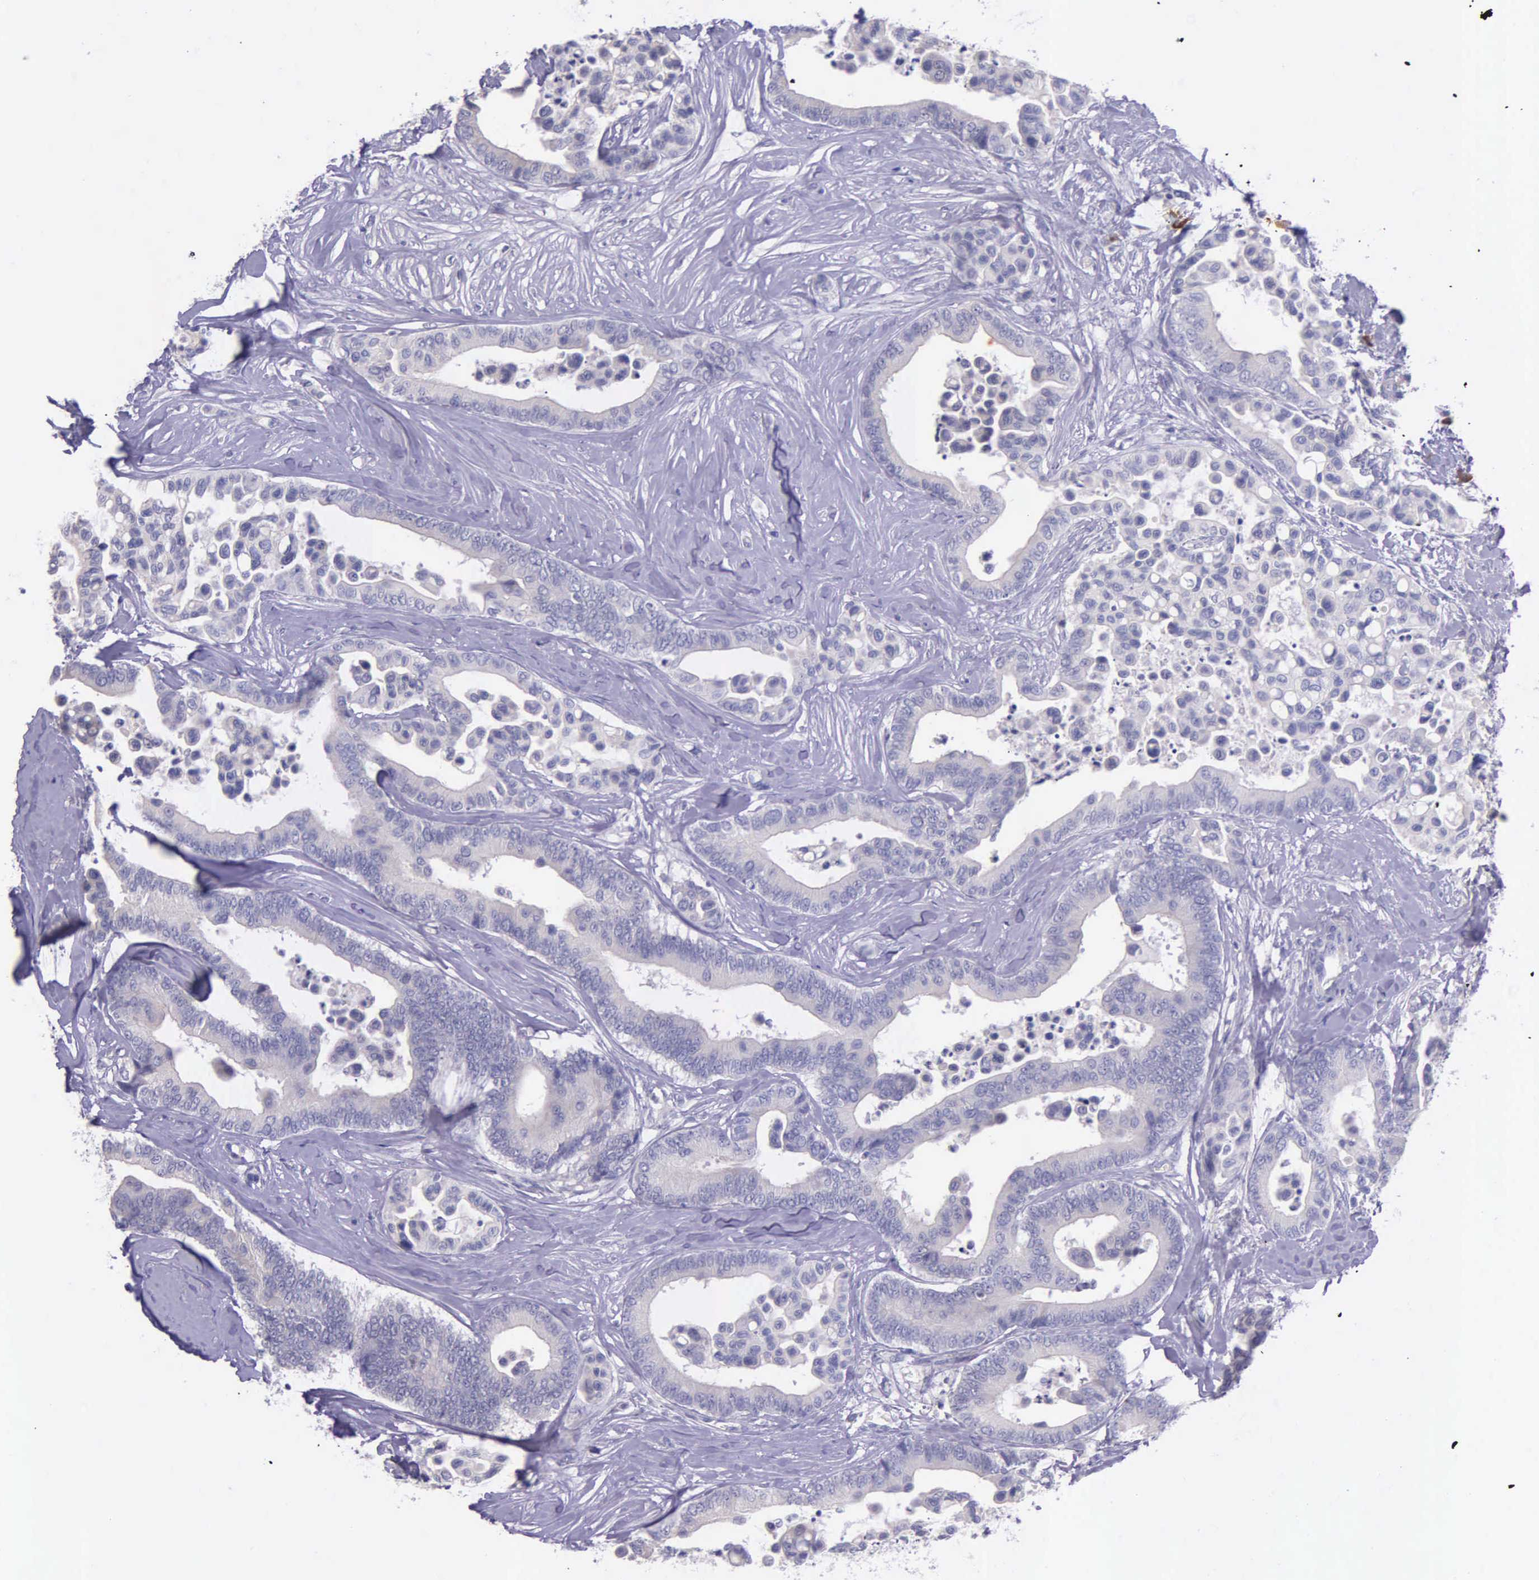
{"staining": {"intensity": "negative", "quantity": "none", "location": "none"}, "tissue": "colorectal cancer", "cell_type": "Tumor cells", "image_type": "cancer", "snomed": [{"axis": "morphology", "description": "Adenocarcinoma, NOS"}, {"axis": "topography", "description": "Colon"}], "caption": "Immunohistochemical staining of human adenocarcinoma (colorectal) displays no significant expression in tumor cells.", "gene": "THSD7A", "patient": {"sex": "male", "age": 82}}